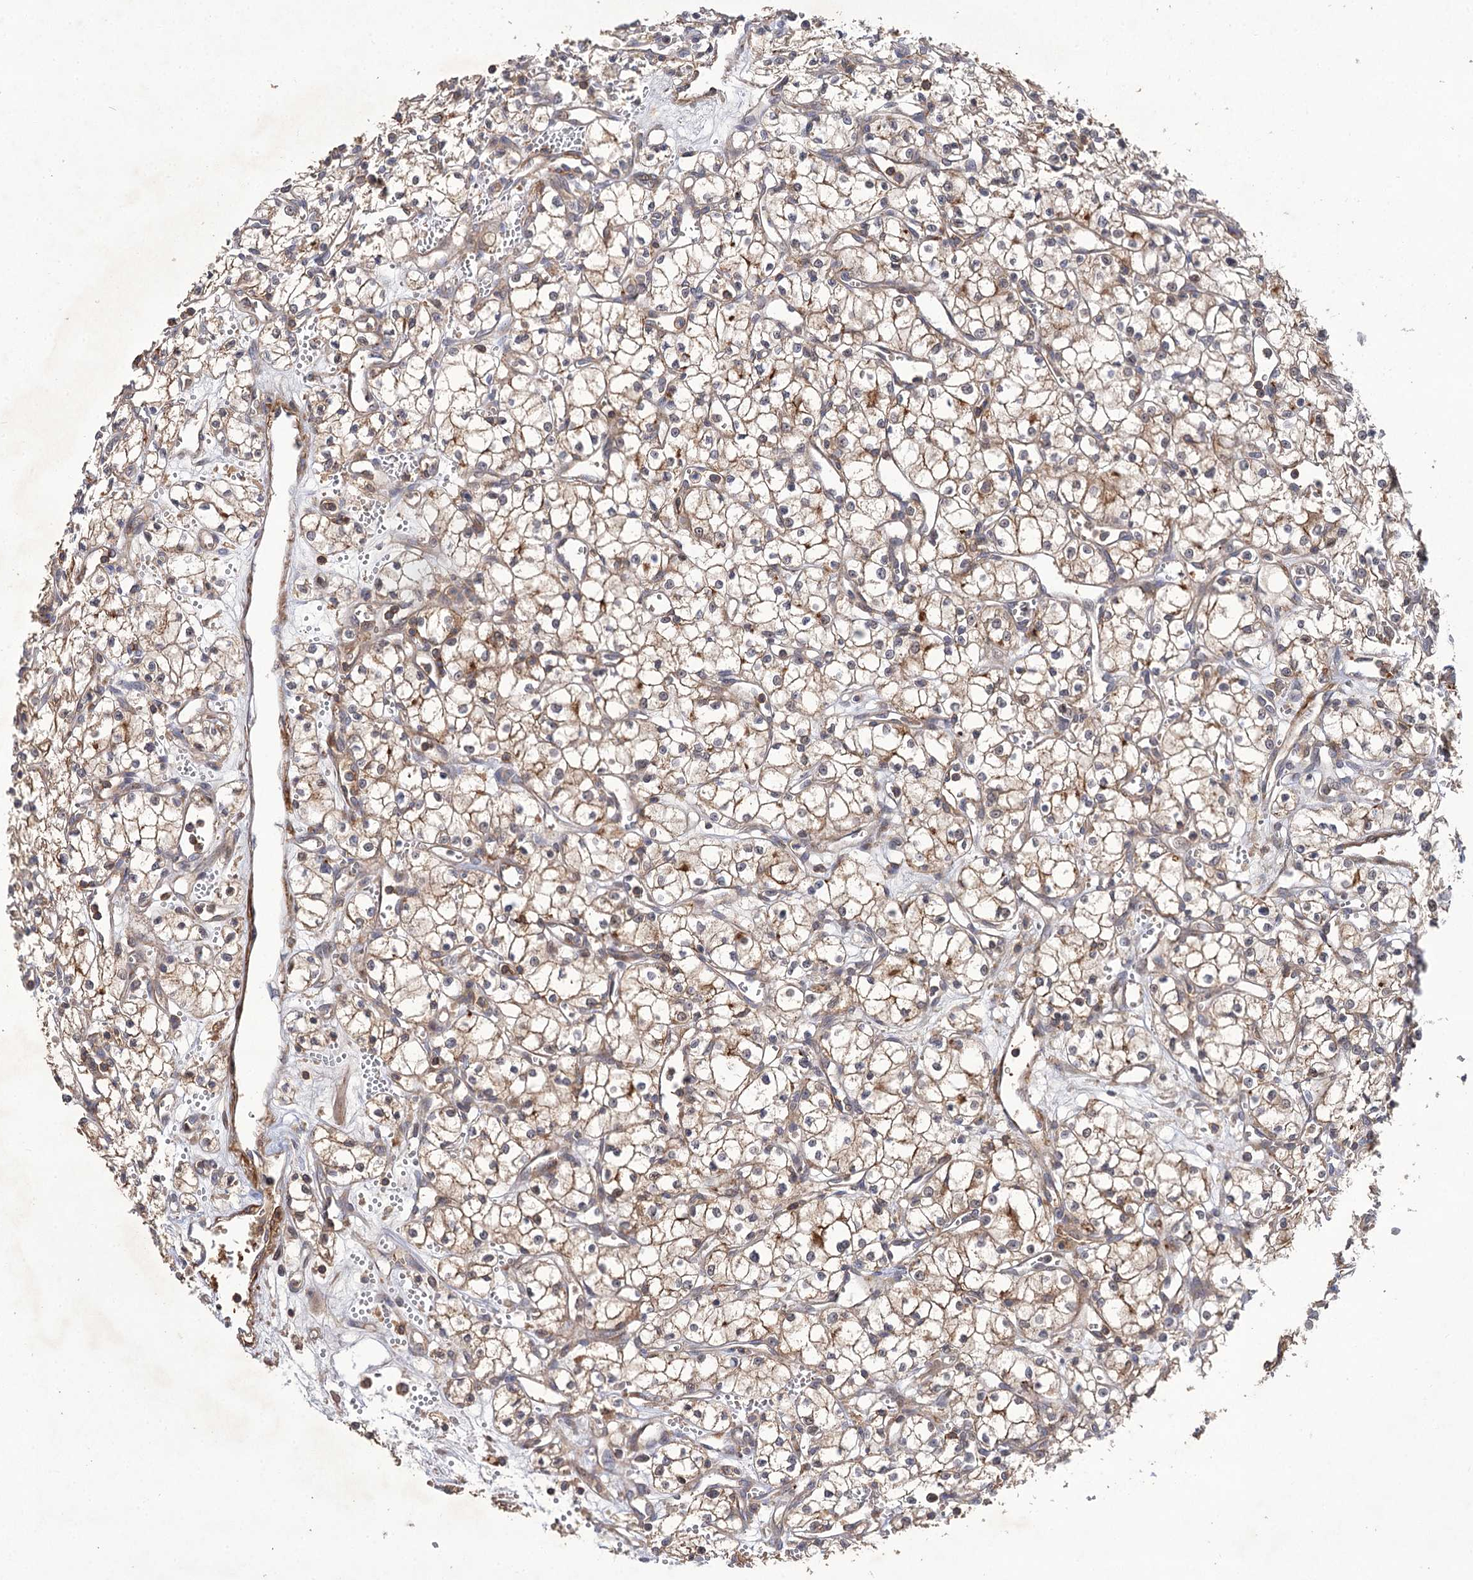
{"staining": {"intensity": "moderate", "quantity": ">75%", "location": "cytoplasmic/membranous"}, "tissue": "renal cancer", "cell_type": "Tumor cells", "image_type": "cancer", "snomed": [{"axis": "morphology", "description": "Adenocarcinoma, NOS"}, {"axis": "topography", "description": "Kidney"}], "caption": "Immunohistochemical staining of human renal adenocarcinoma demonstrates medium levels of moderate cytoplasmic/membranous expression in about >75% of tumor cells. (IHC, brightfield microscopy, high magnification).", "gene": "FBXW8", "patient": {"sex": "male", "age": 59}}